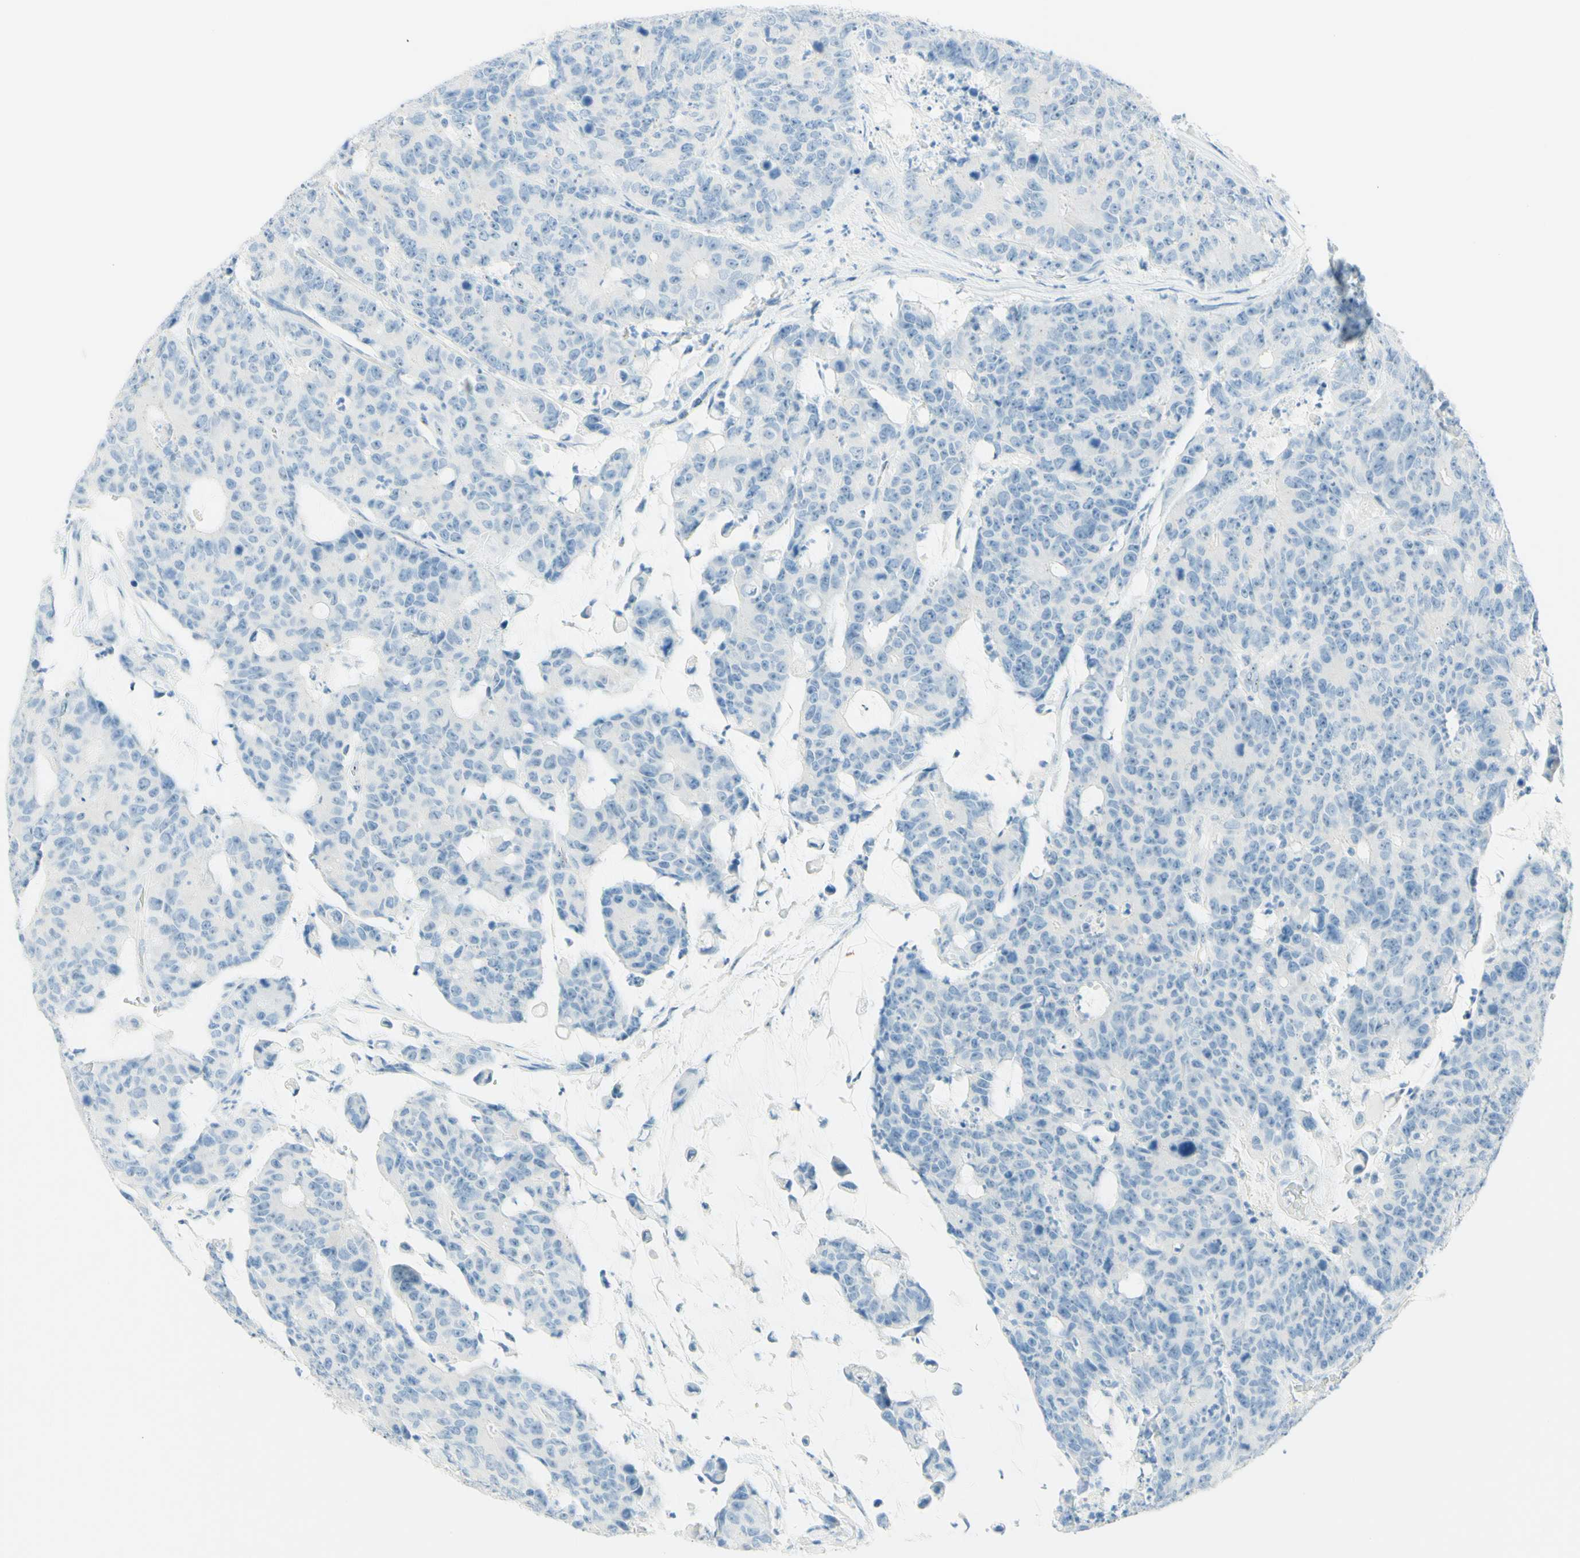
{"staining": {"intensity": "negative", "quantity": "none", "location": "none"}, "tissue": "colorectal cancer", "cell_type": "Tumor cells", "image_type": "cancer", "snomed": [{"axis": "morphology", "description": "Adenocarcinoma, NOS"}, {"axis": "topography", "description": "Colon"}], "caption": "A photomicrograph of adenocarcinoma (colorectal) stained for a protein displays no brown staining in tumor cells.", "gene": "FMR1NB", "patient": {"sex": "female", "age": 86}}